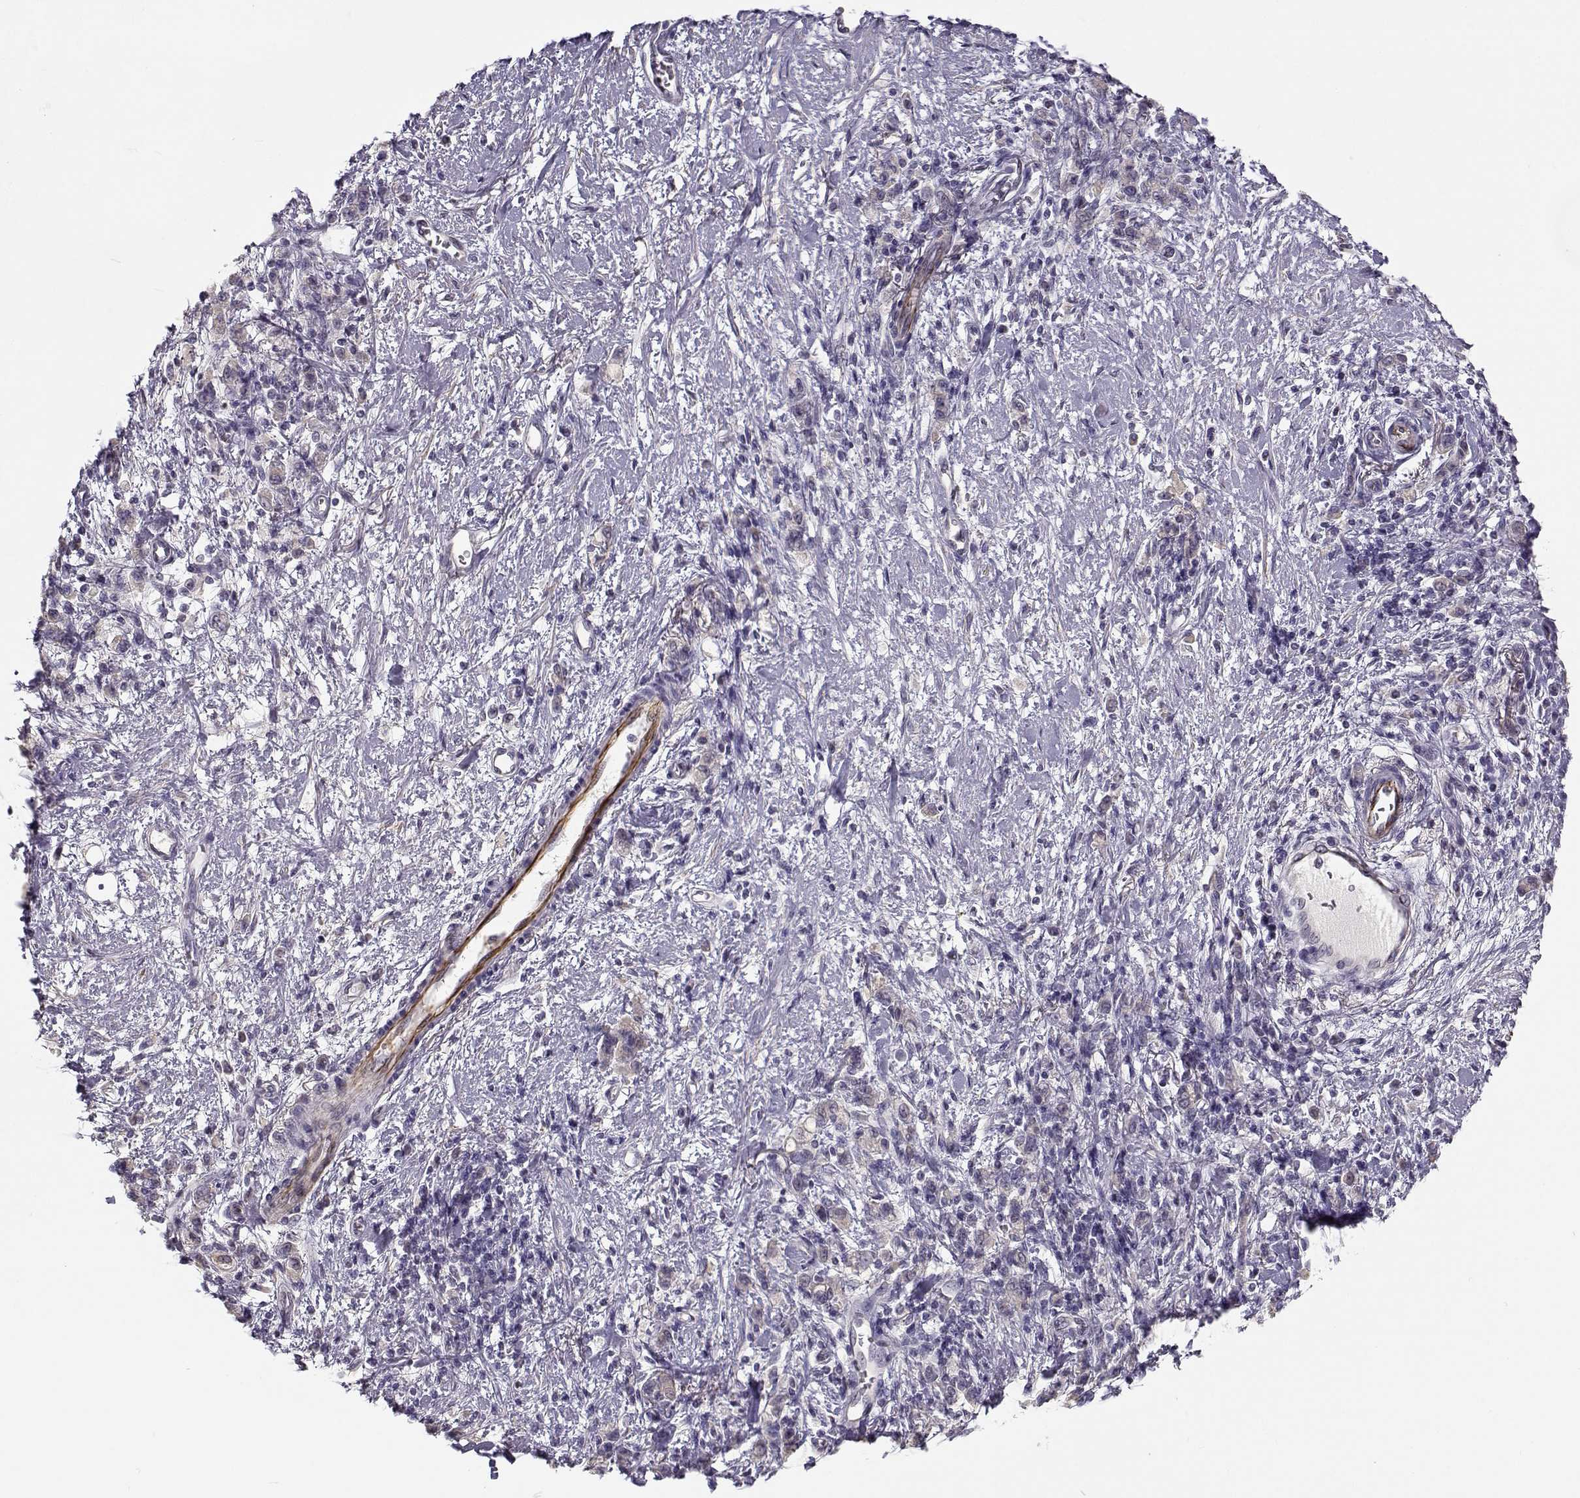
{"staining": {"intensity": "negative", "quantity": "none", "location": "none"}, "tissue": "stomach cancer", "cell_type": "Tumor cells", "image_type": "cancer", "snomed": [{"axis": "morphology", "description": "Adenocarcinoma, NOS"}, {"axis": "topography", "description": "Stomach"}], "caption": "Tumor cells are negative for brown protein staining in adenocarcinoma (stomach).", "gene": "TMEM145", "patient": {"sex": "male", "age": 77}}